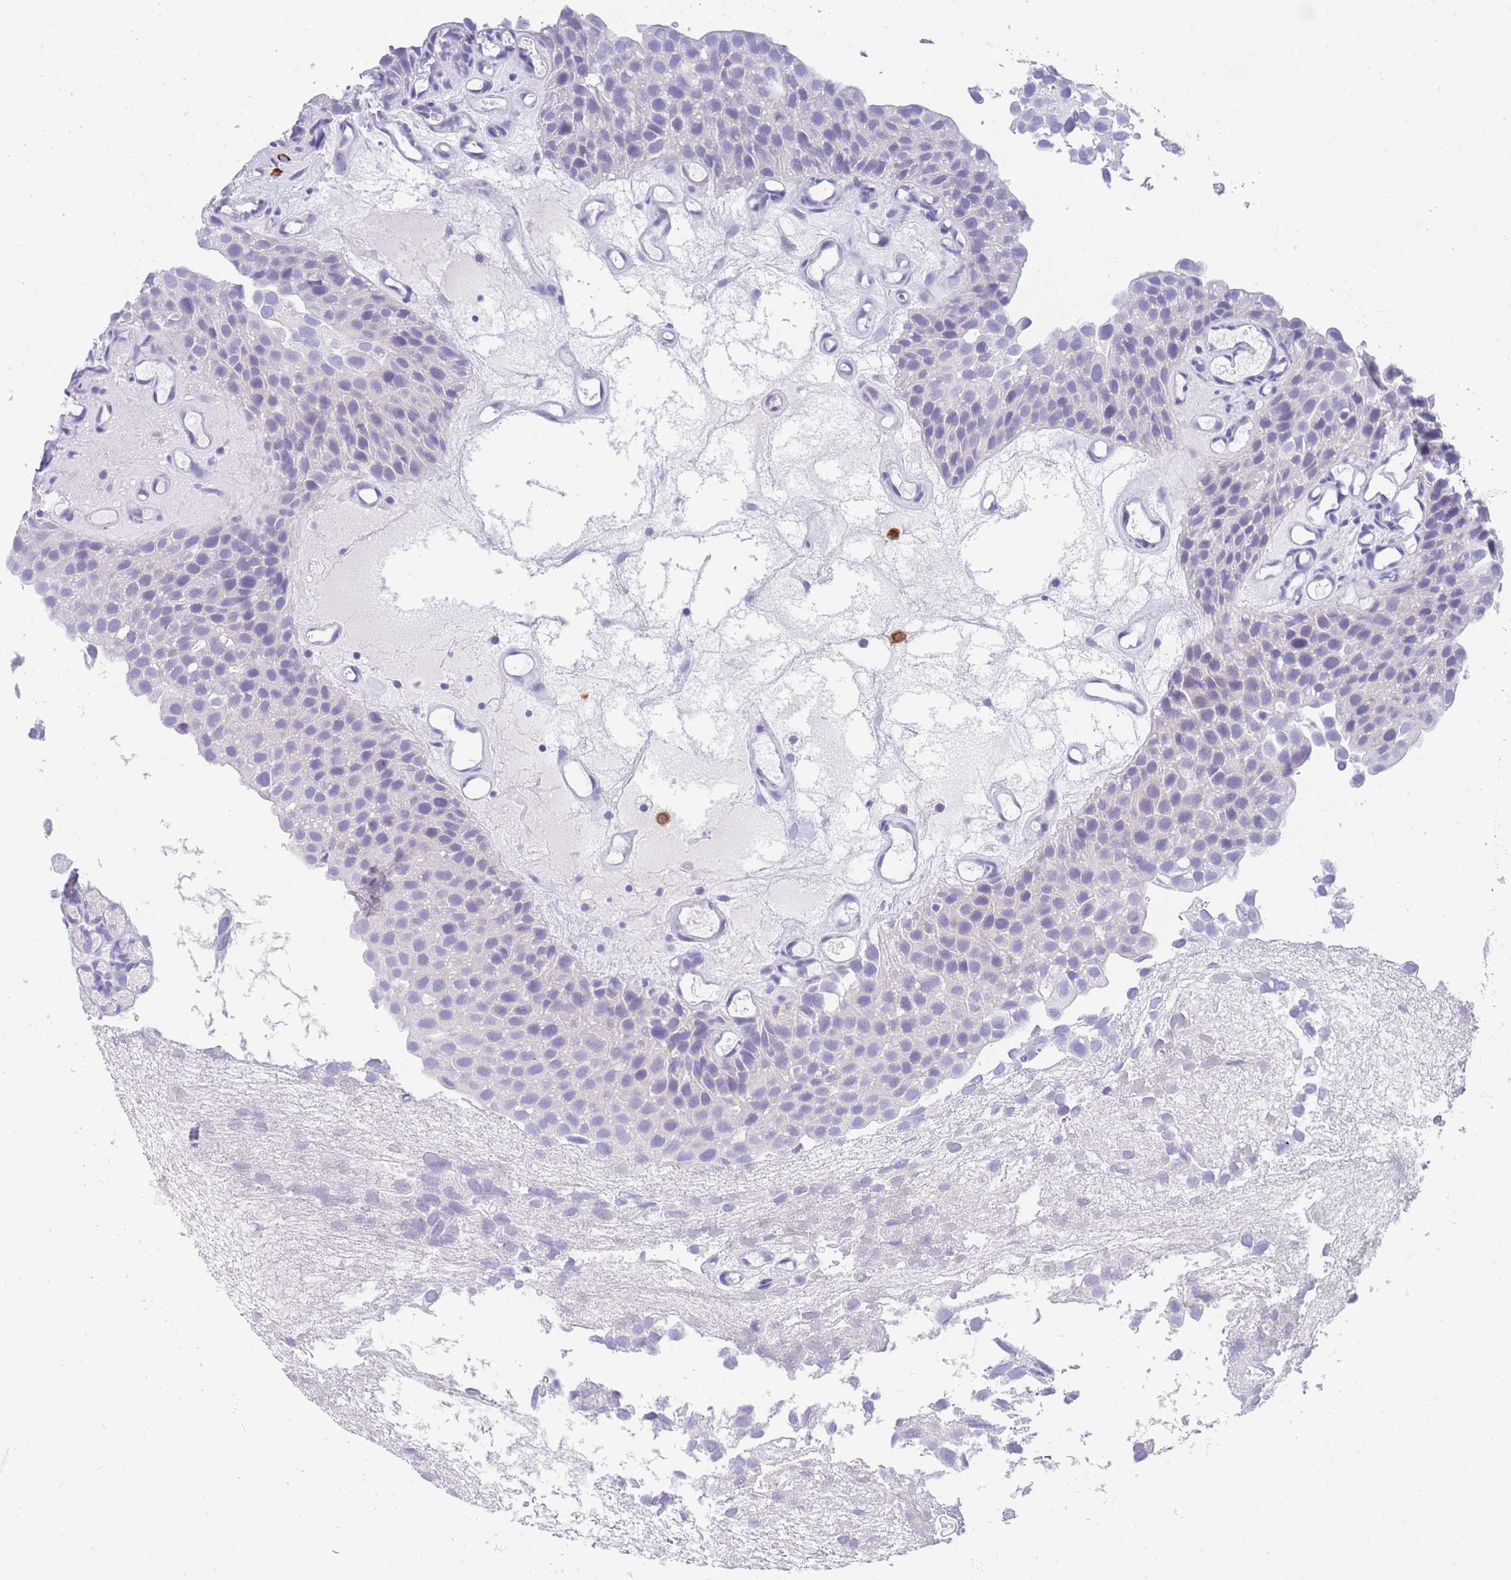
{"staining": {"intensity": "negative", "quantity": "none", "location": "none"}, "tissue": "urothelial cancer", "cell_type": "Tumor cells", "image_type": "cancer", "snomed": [{"axis": "morphology", "description": "Urothelial carcinoma, Low grade"}, {"axis": "topography", "description": "Urinary bladder"}], "caption": "Human urothelial carcinoma (low-grade) stained for a protein using immunohistochemistry (IHC) reveals no expression in tumor cells.", "gene": "LRRC37A", "patient": {"sex": "male", "age": 88}}